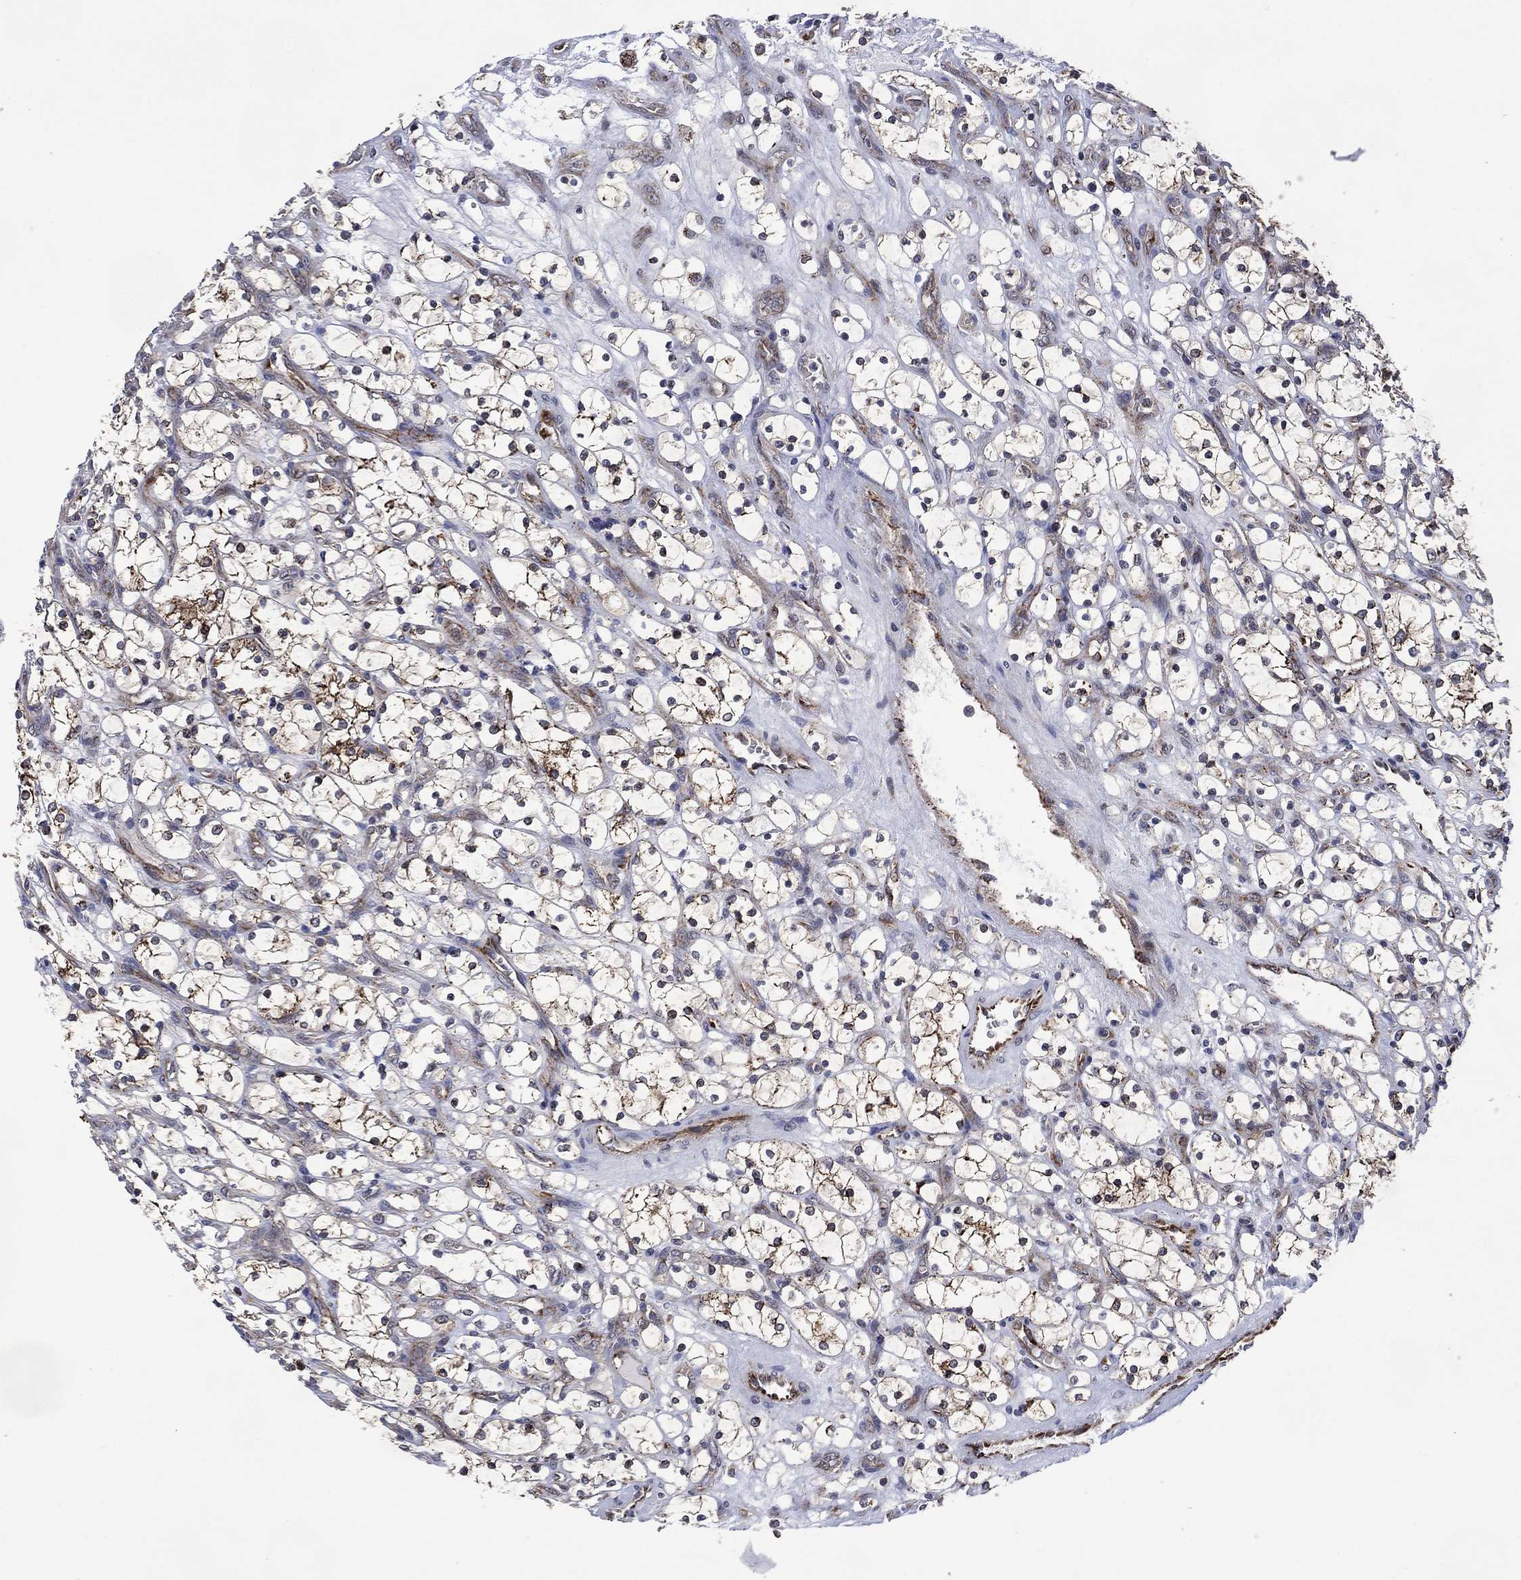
{"staining": {"intensity": "moderate", "quantity": "25%-75%", "location": "cytoplasmic/membranous"}, "tissue": "renal cancer", "cell_type": "Tumor cells", "image_type": "cancer", "snomed": [{"axis": "morphology", "description": "Adenocarcinoma, NOS"}, {"axis": "topography", "description": "Kidney"}], "caption": "High-magnification brightfield microscopy of renal cancer (adenocarcinoma) stained with DAB (brown) and counterstained with hematoxylin (blue). tumor cells exhibit moderate cytoplasmic/membranous expression is seen in approximately25%-75% of cells.", "gene": "HTD2", "patient": {"sex": "female", "age": 69}}